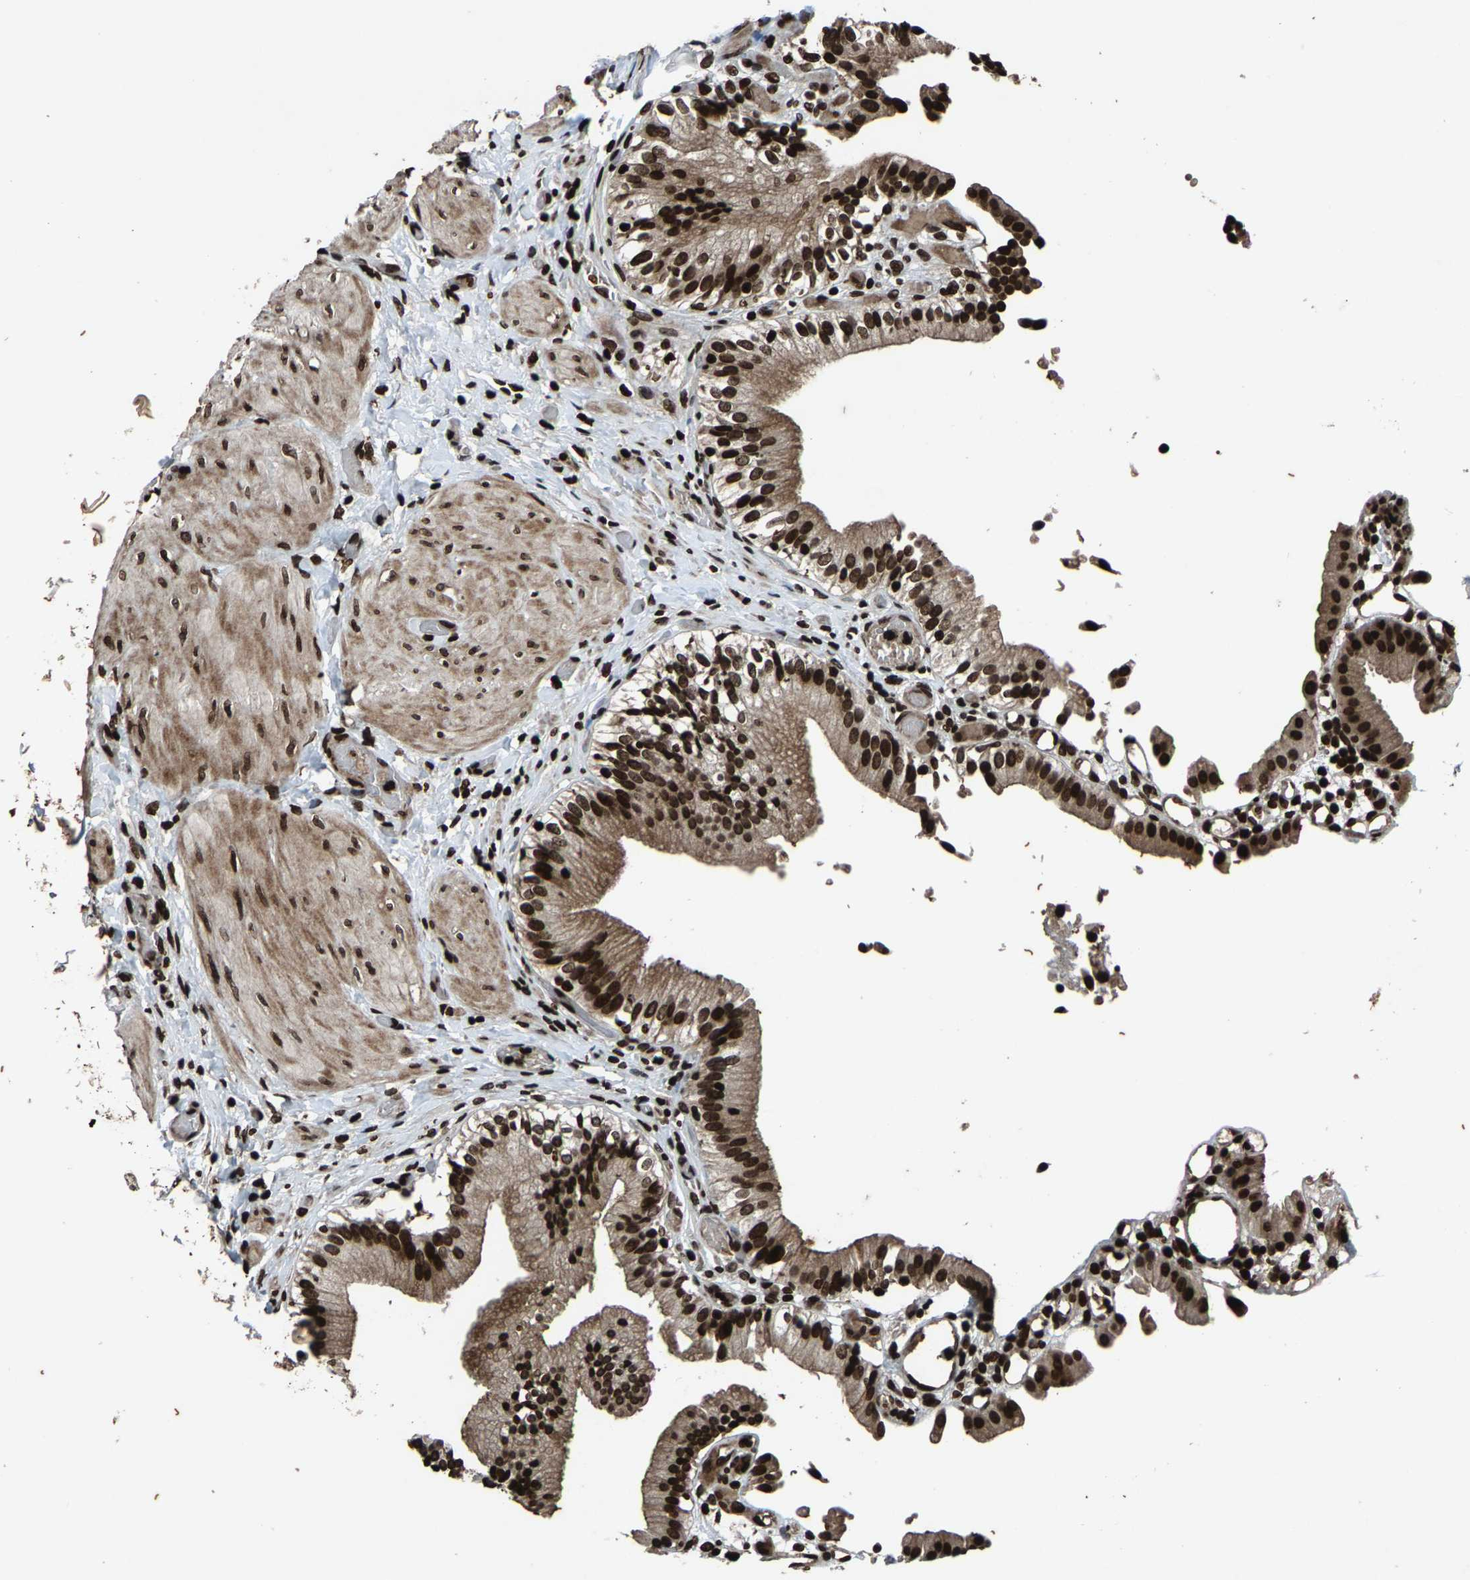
{"staining": {"intensity": "strong", "quantity": ">75%", "location": "cytoplasmic/membranous,nuclear"}, "tissue": "gallbladder", "cell_type": "Glandular cells", "image_type": "normal", "snomed": [{"axis": "morphology", "description": "Normal tissue, NOS"}, {"axis": "topography", "description": "Gallbladder"}], "caption": "DAB immunohistochemical staining of unremarkable gallbladder displays strong cytoplasmic/membranous,nuclear protein staining in approximately >75% of glandular cells. (DAB IHC with brightfield microscopy, high magnification).", "gene": "H4C1", "patient": {"sex": "male", "age": 65}}